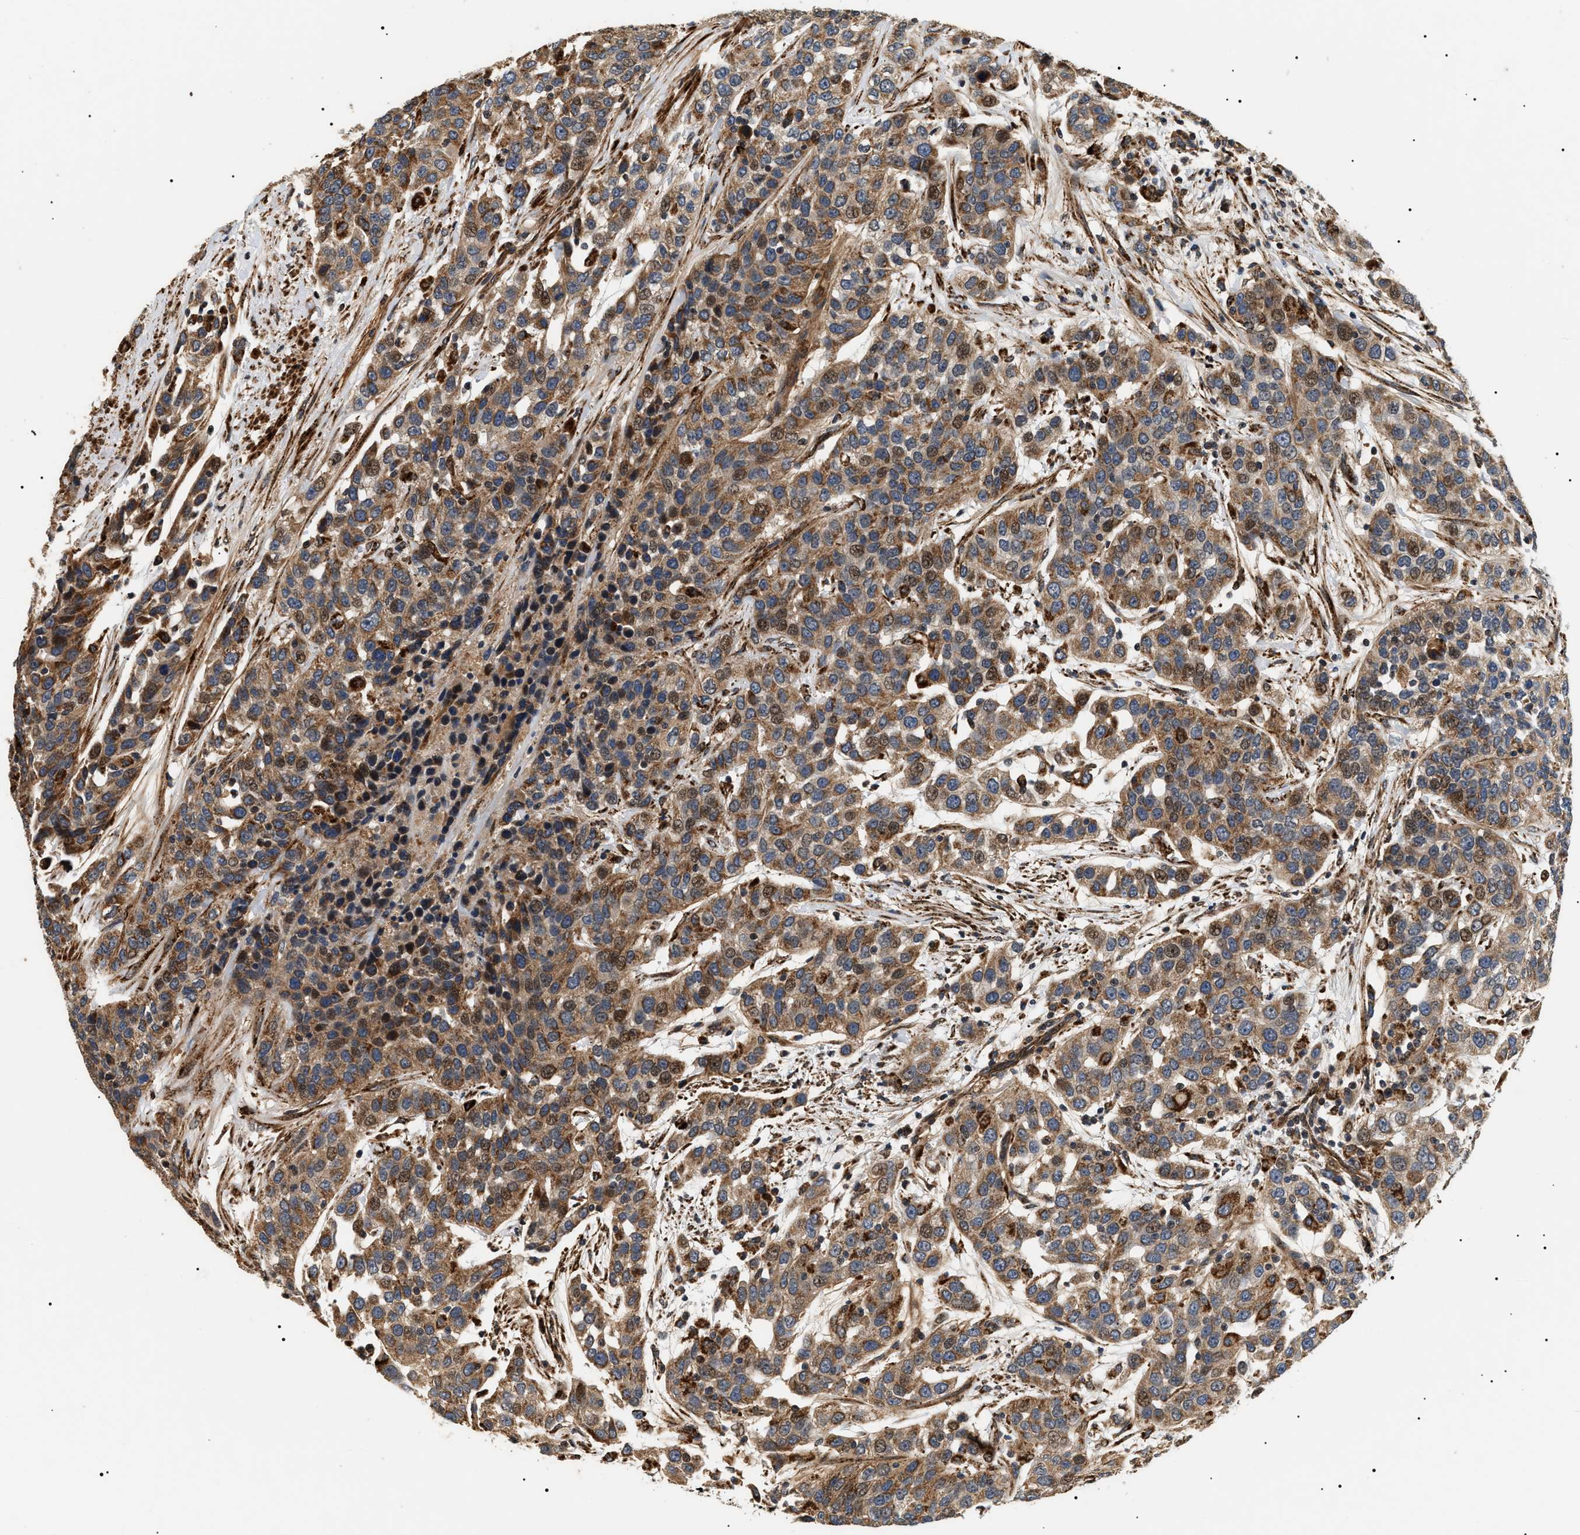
{"staining": {"intensity": "moderate", "quantity": ">75%", "location": "cytoplasmic/membranous,nuclear"}, "tissue": "urothelial cancer", "cell_type": "Tumor cells", "image_type": "cancer", "snomed": [{"axis": "morphology", "description": "Urothelial carcinoma, High grade"}, {"axis": "topography", "description": "Urinary bladder"}], "caption": "This is a histology image of immunohistochemistry staining of high-grade urothelial carcinoma, which shows moderate positivity in the cytoplasmic/membranous and nuclear of tumor cells.", "gene": "ZBTB26", "patient": {"sex": "female", "age": 80}}